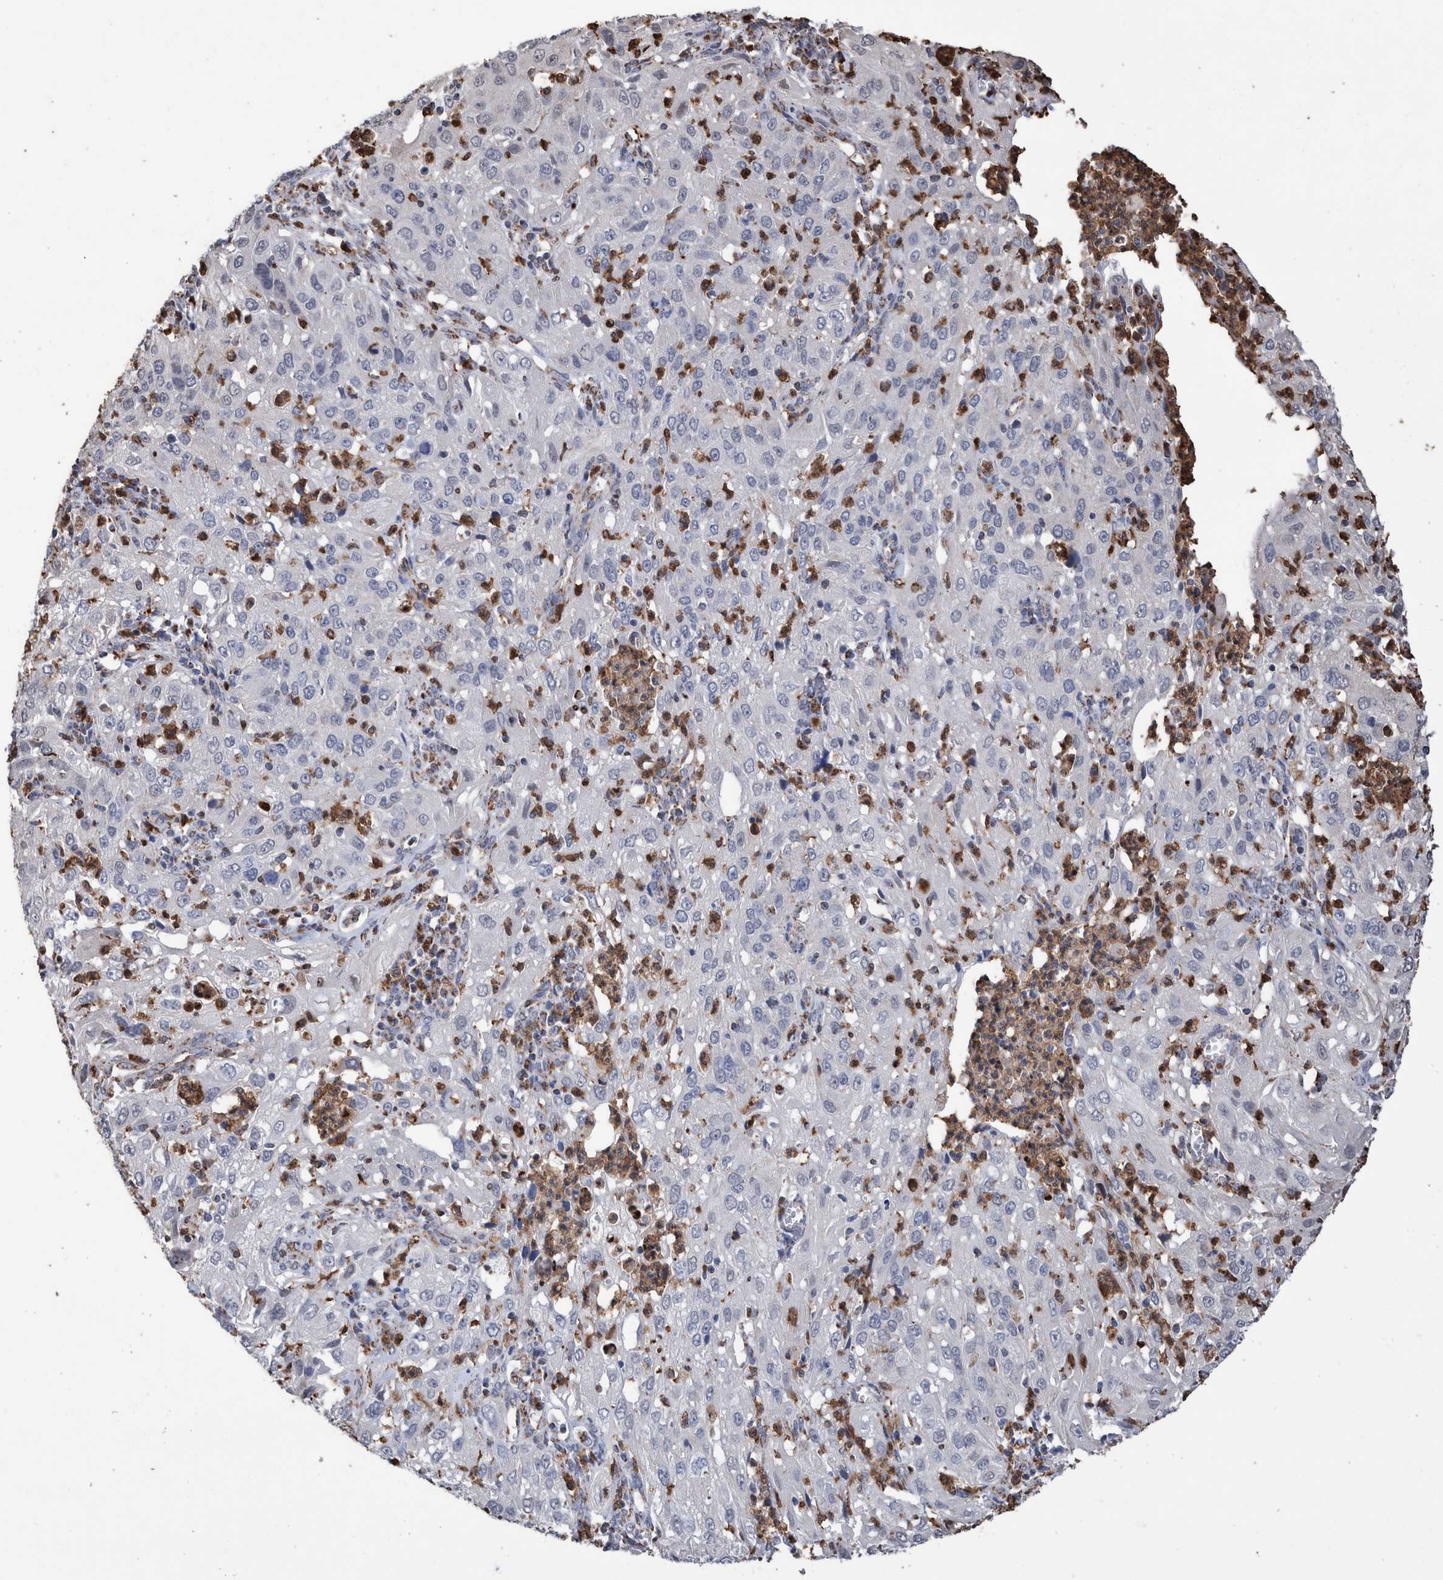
{"staining": {"intensity": "negative", "quantity": "none", "location": "none"}, "tissue": "cervical cancer", "cell_type": "Tumor cells", "image_type": "cancer", "snomed": [{"axis": "morphology", "description": "Squamous cell carcinoma, NOS"}, {"axis": "topography", "description": "Cervix"}], "caption": "DAB immunohistochemical staining of cervical cancer reveals no significant positivity in tumor cells.", "gene": "DECR1", "patient": {"sex": "female", "age": 32}}